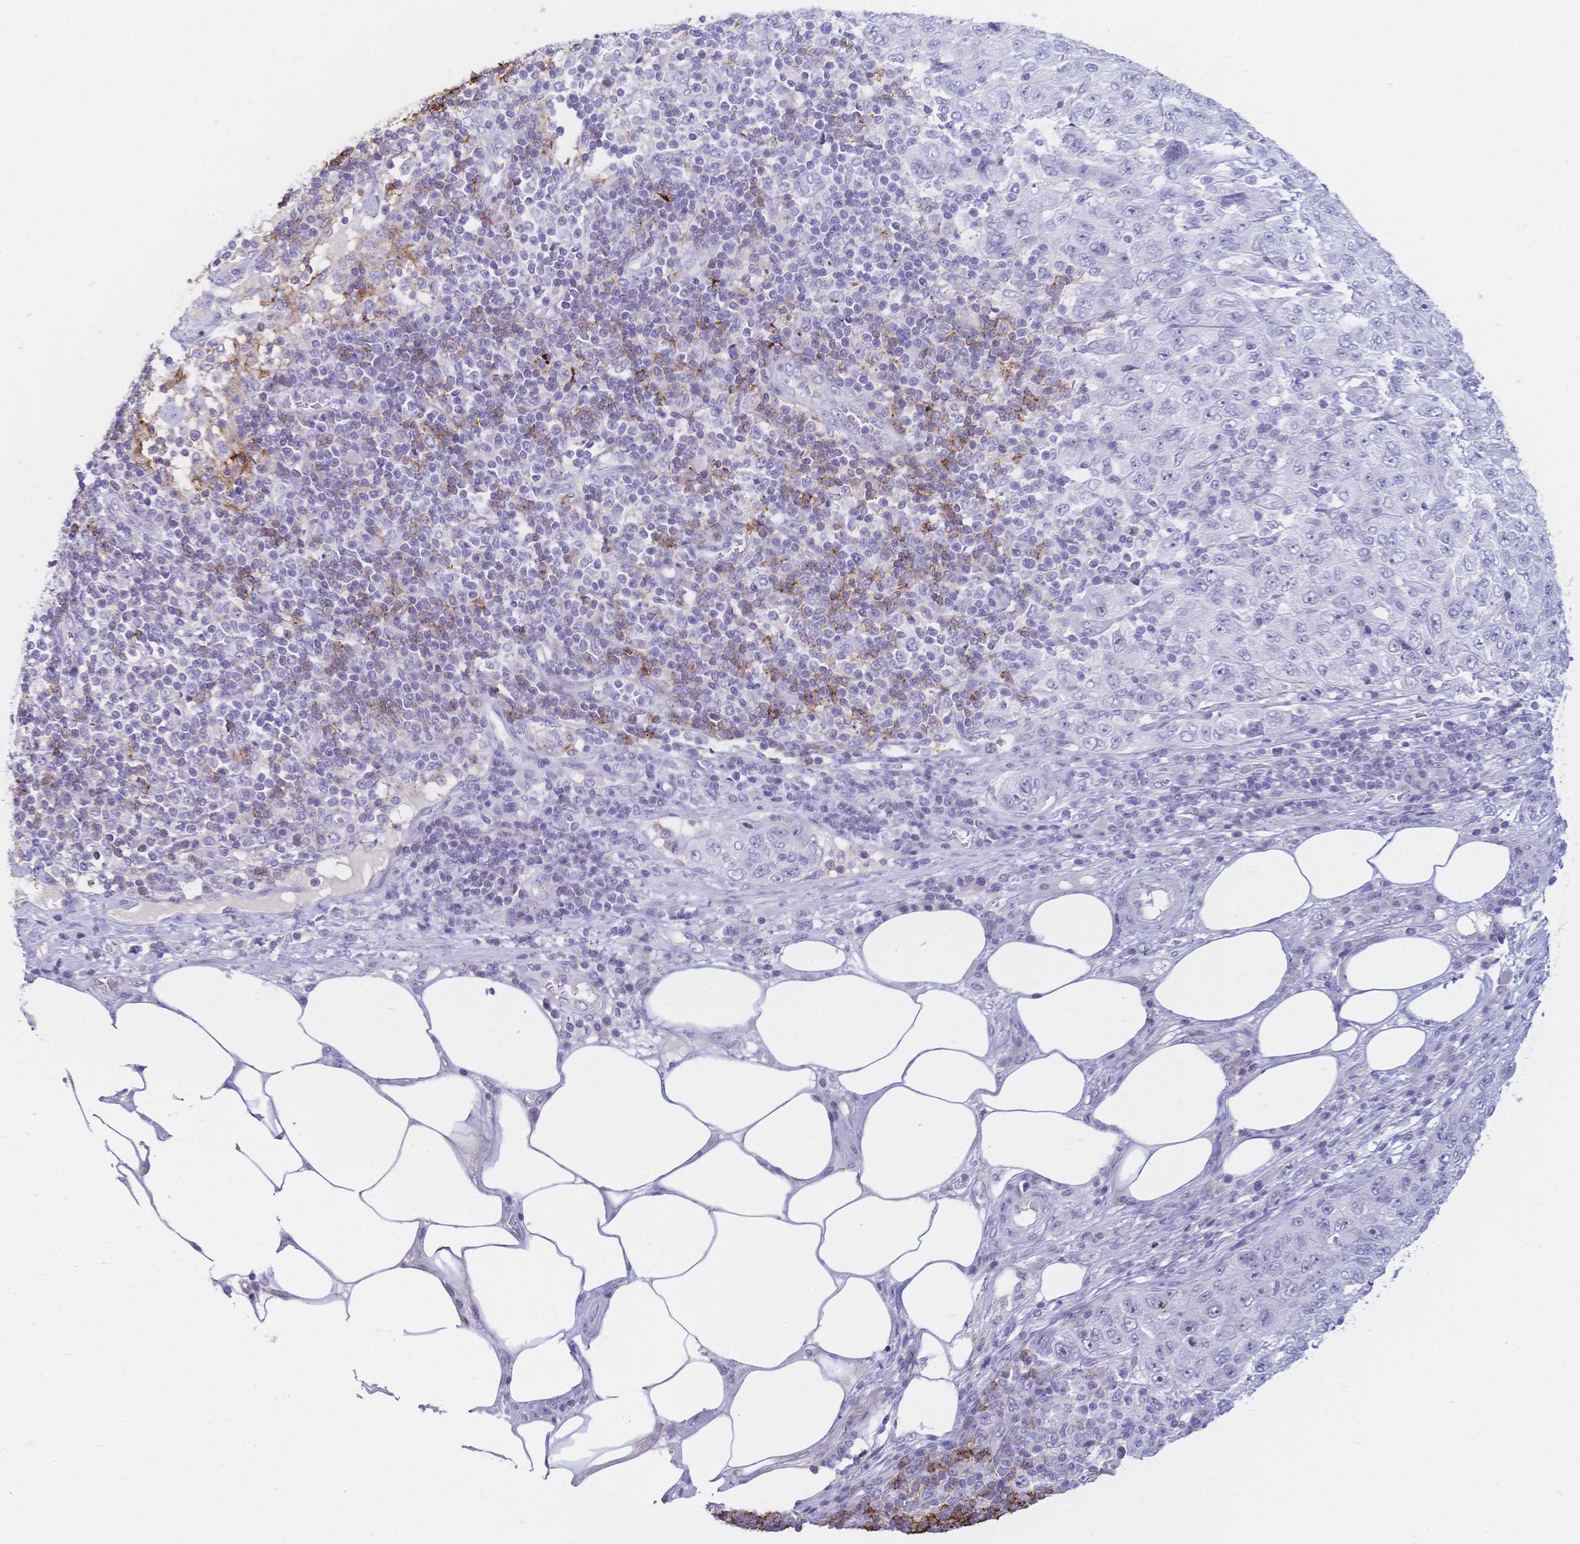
{"staining": {"intensity": "negative", "quantity": "none", "location": "none"}, "tissue": "pancreatic cancer", "cell_type": "Tumor cells", "image_type": "cancer", "snomed": [{"axis": "morphology", "description": "Adenocarcinoma, NOS"}, {"axis": "topography", "description": "Pancreas"}], "caption": "Tumor cells show no significant expression in pancreatic adenocarcinoma.", "gene": "CR2", "patient": {"sex": "male", "age": 68}}